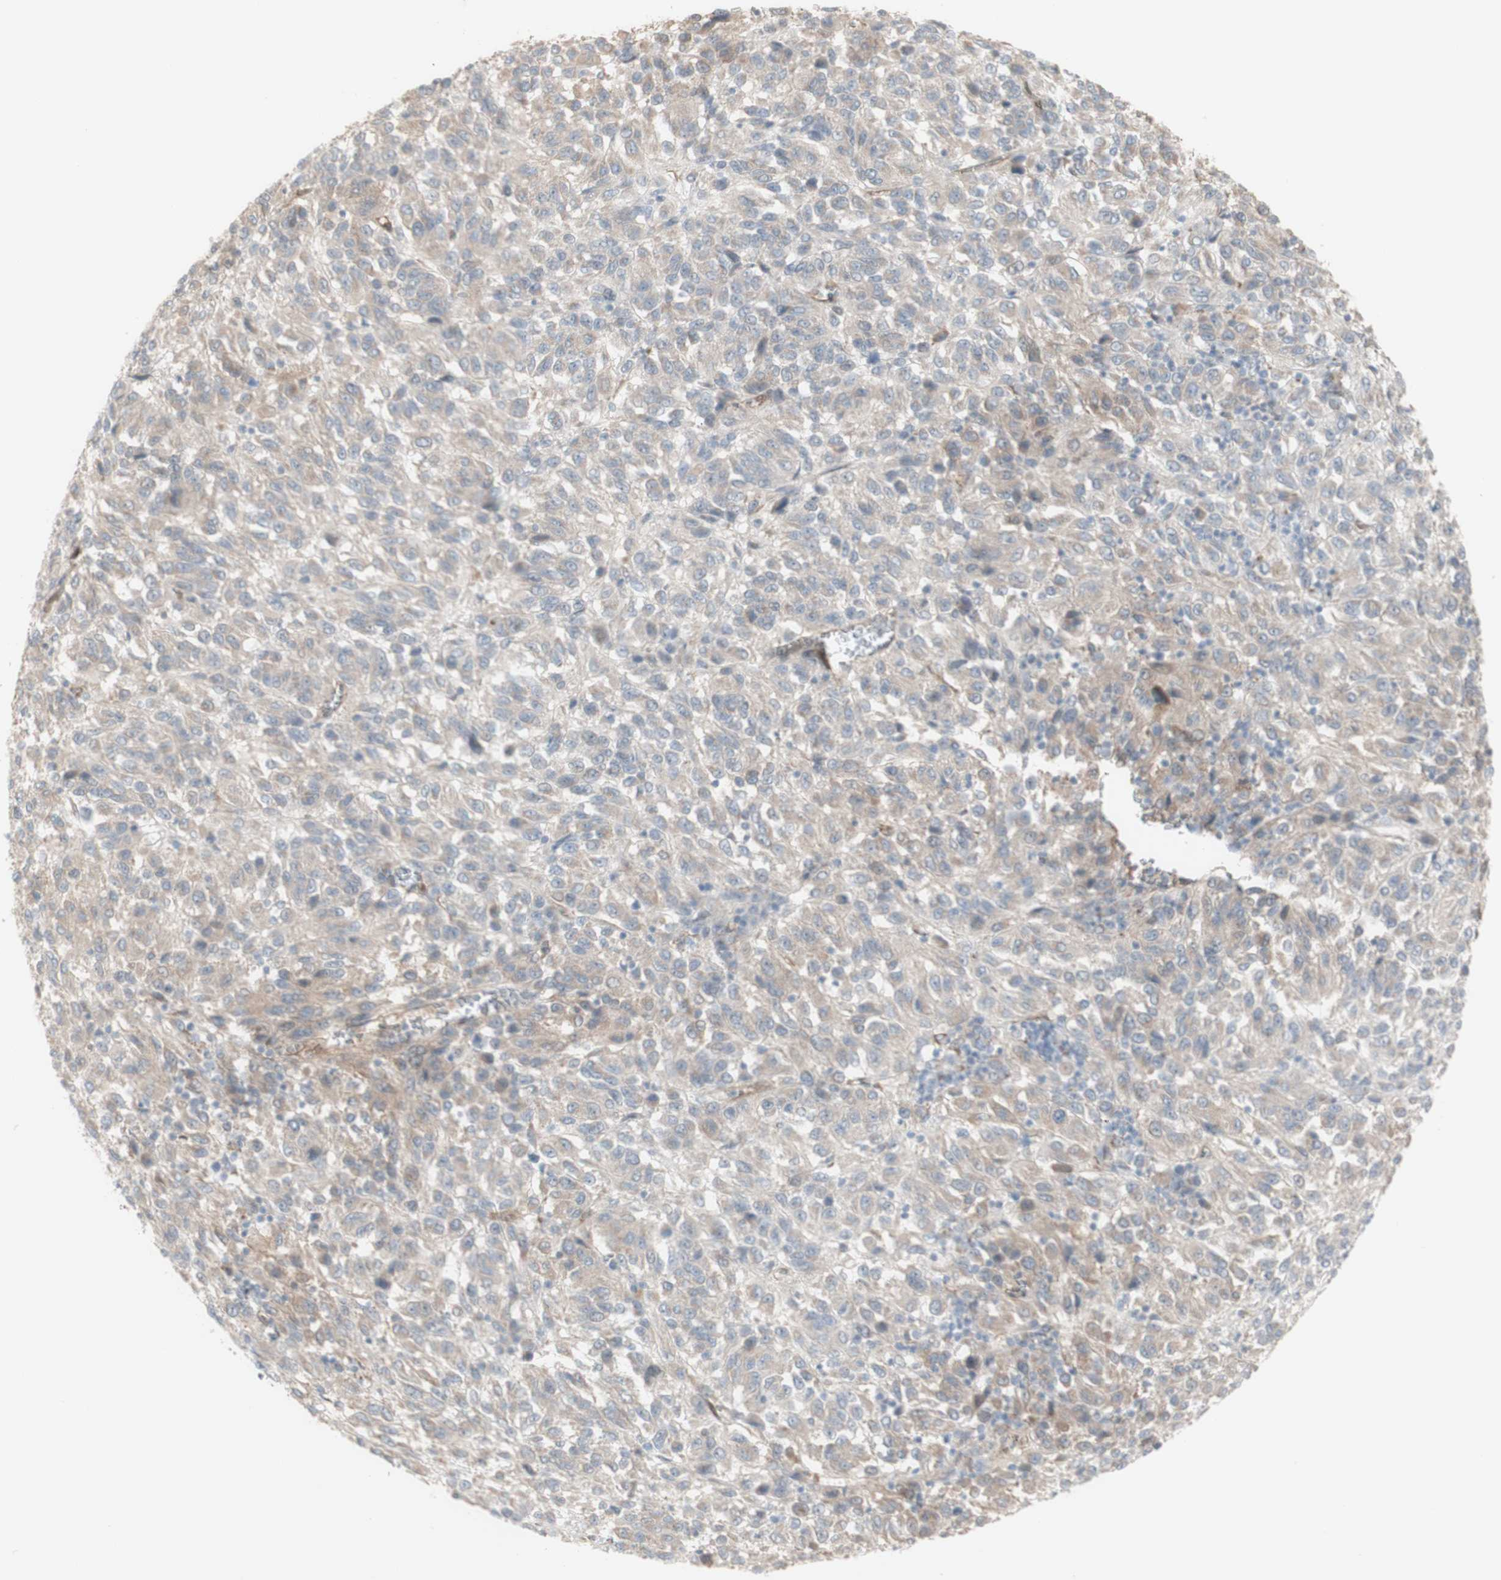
{"staining": {"intensity": "weak", "quantity": ">75%", "location": "cytoplasmic/membranous"}, "tissue": "melanoma", "cell_type": "Tumor cells", "image_type": "cancer", "snomed": [{"axis": "morphology", "description": "Malignant melanoma, Metastatic site"}, {"axis": "topography", "description": "Lung"}], "caption": "An image showing weak cytoplasmic/membranous expression in about >75% of tumor cells in melanoma, as visualized by brown immunohistochemical staining.", "gene": "CNN3", "patient": {"sex": "male", "age": 64}}